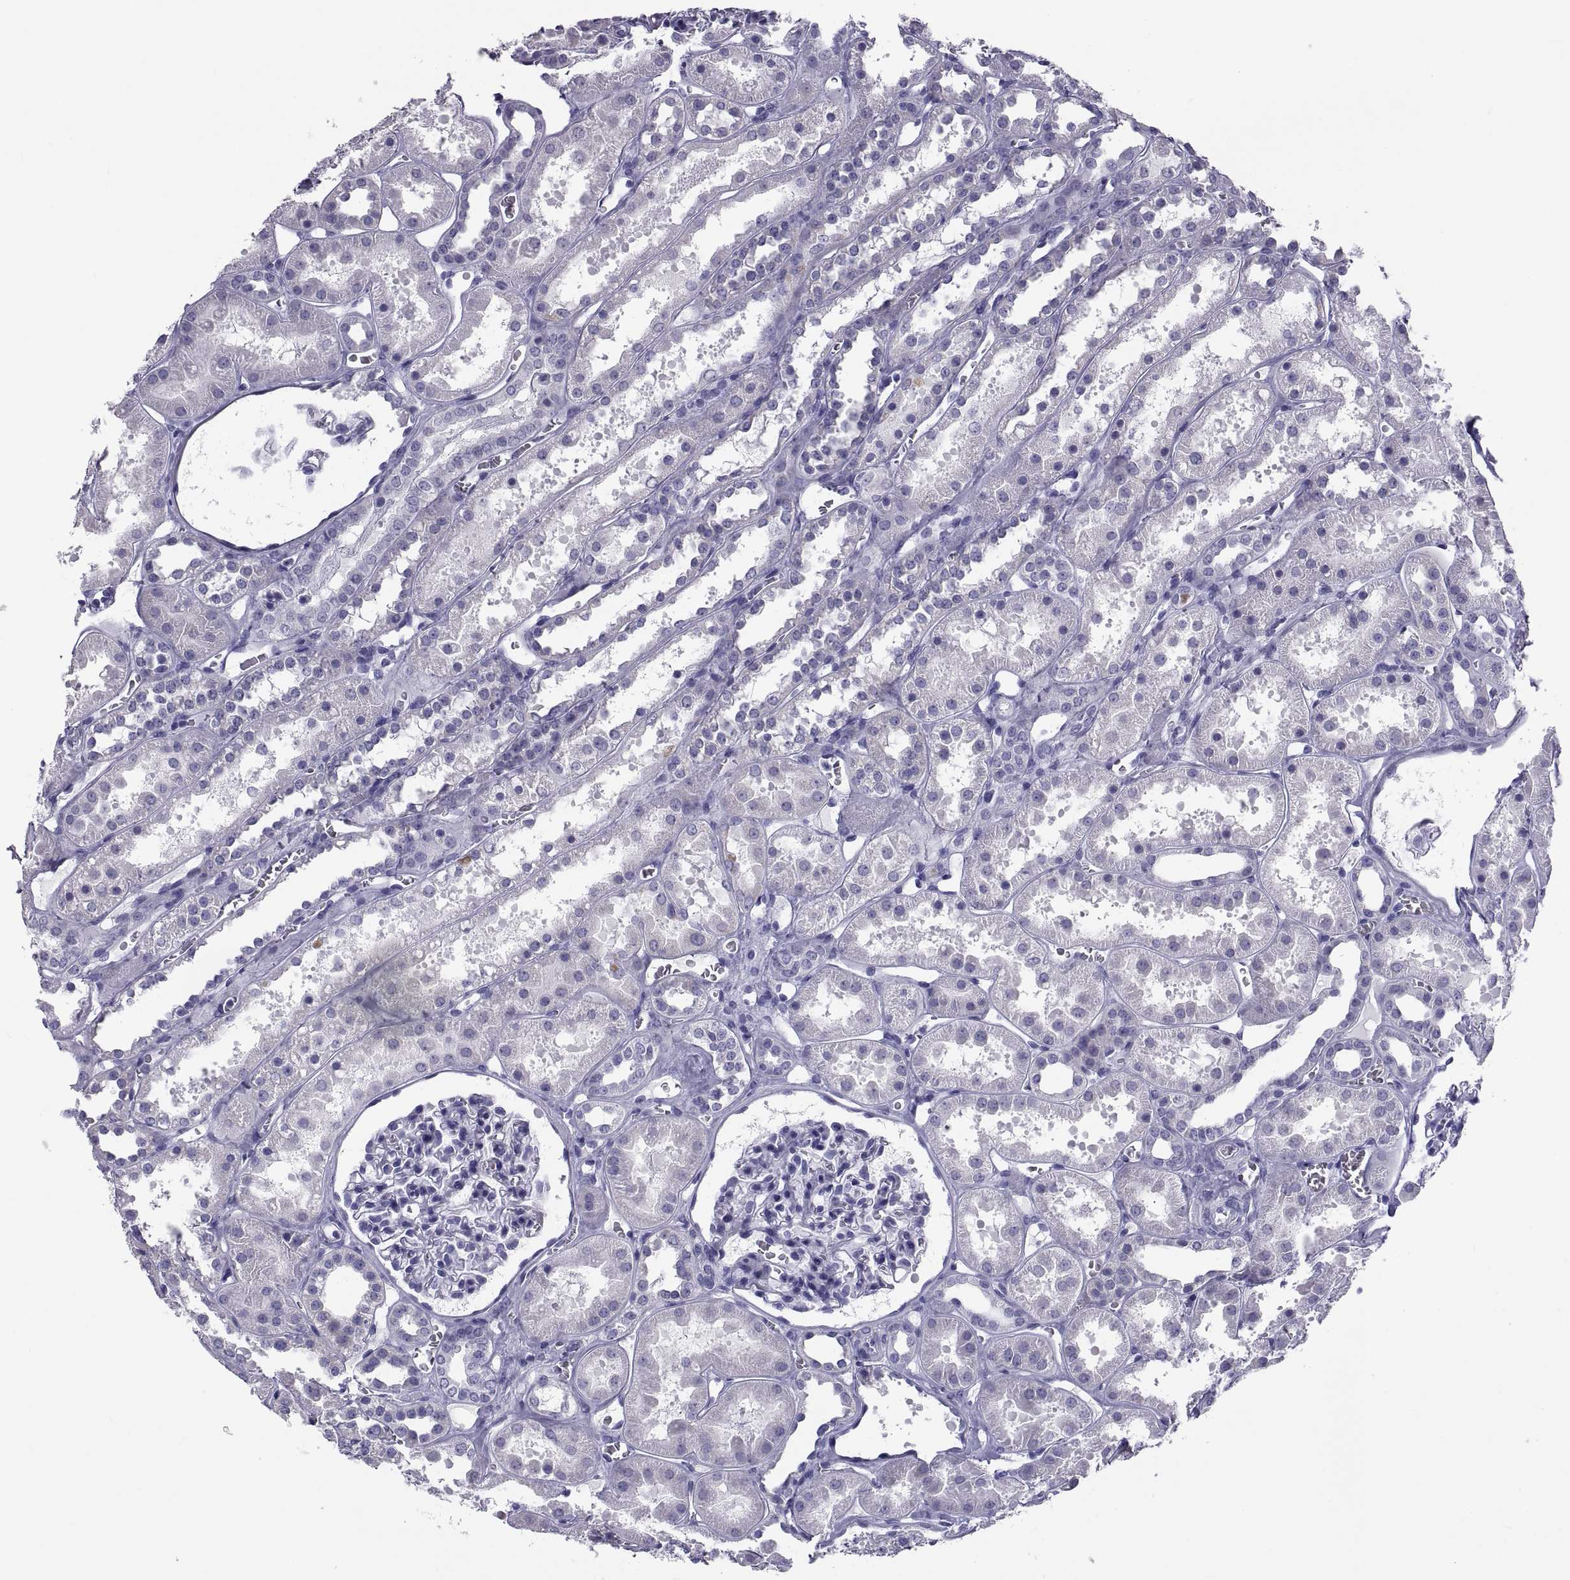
{"staining": {"intensity": "negative", "quantity": "none", "location": "none"}, "tissue": "kidney", "cell_type": "Cells in glomeruli", "image_type": "normal", "snomed": [{"axis": "morphology", "description": "Normal tissue, NOS"}, {"axis": "topography", "description": "Kidney"}], "caption": "Cells in glomeruli show no significant expression in unremarkable kidney. (DAB (3,3'-diaminobenzidine) IHC with hematoxylin counter stain).", "gene": "DEFB129", "patient": {"sex": "female", "age": 41}}